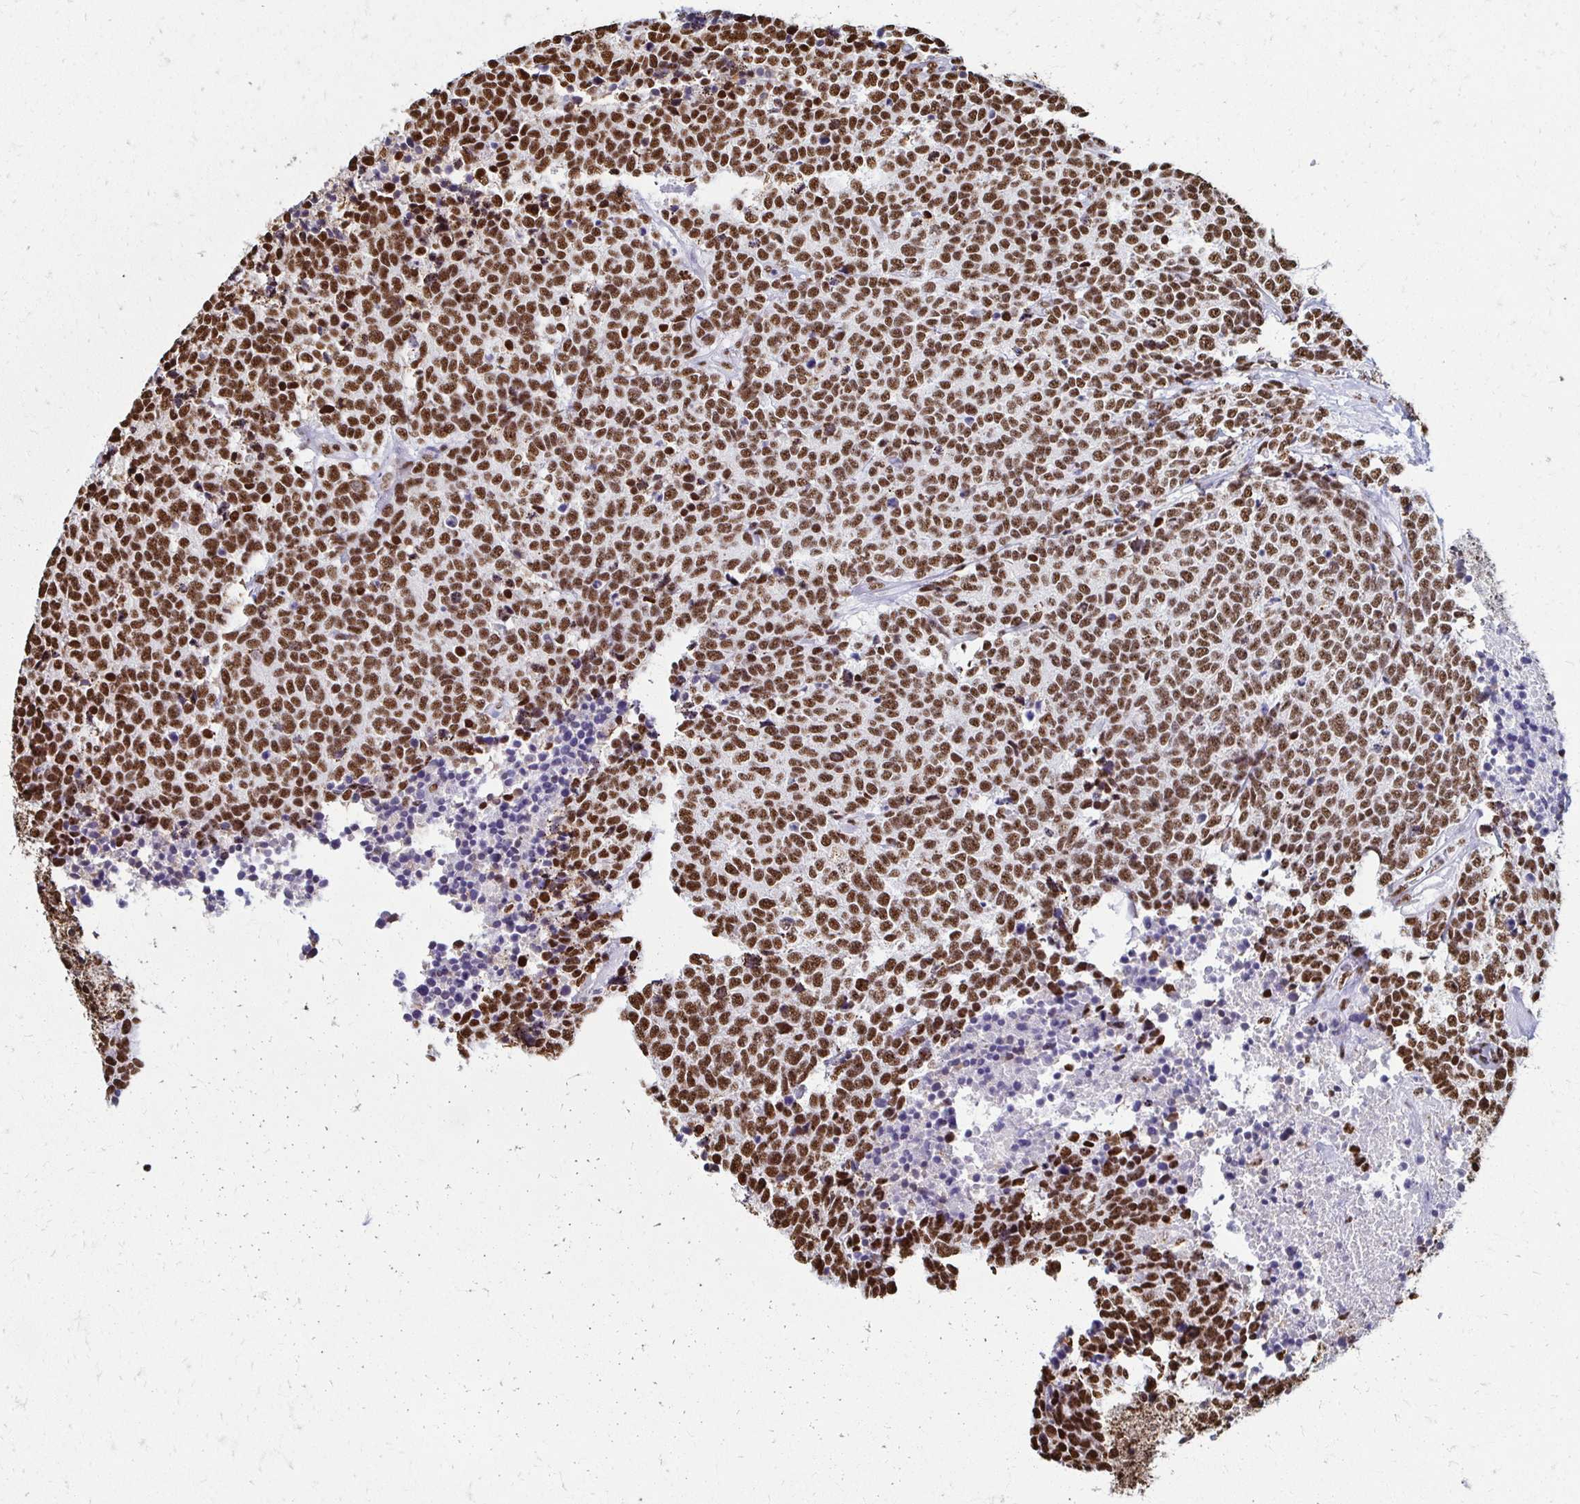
{"staining": {"intensity": "strong", "quantity": ">75%", "location": "nuclear"}, "tissue": "carcinoid", "cell_type": "Tumor cells", "image_type": "cancer", "snomed": [{"axis": "morphology", "description": "Carcinoid, malignant, NOS"}, {"axis": "topography", "description": "Skin"}], "caption": "Carcinoid stained with IHC demonstrates strong nuclear staining in approximately >75% of tumor cells. (DAB (3,3'-diaminobenzidine) IHC with brightfield microscopy, high magnification).", "gene": "NONO", "patient": {"sex": "female", "age": 79}}